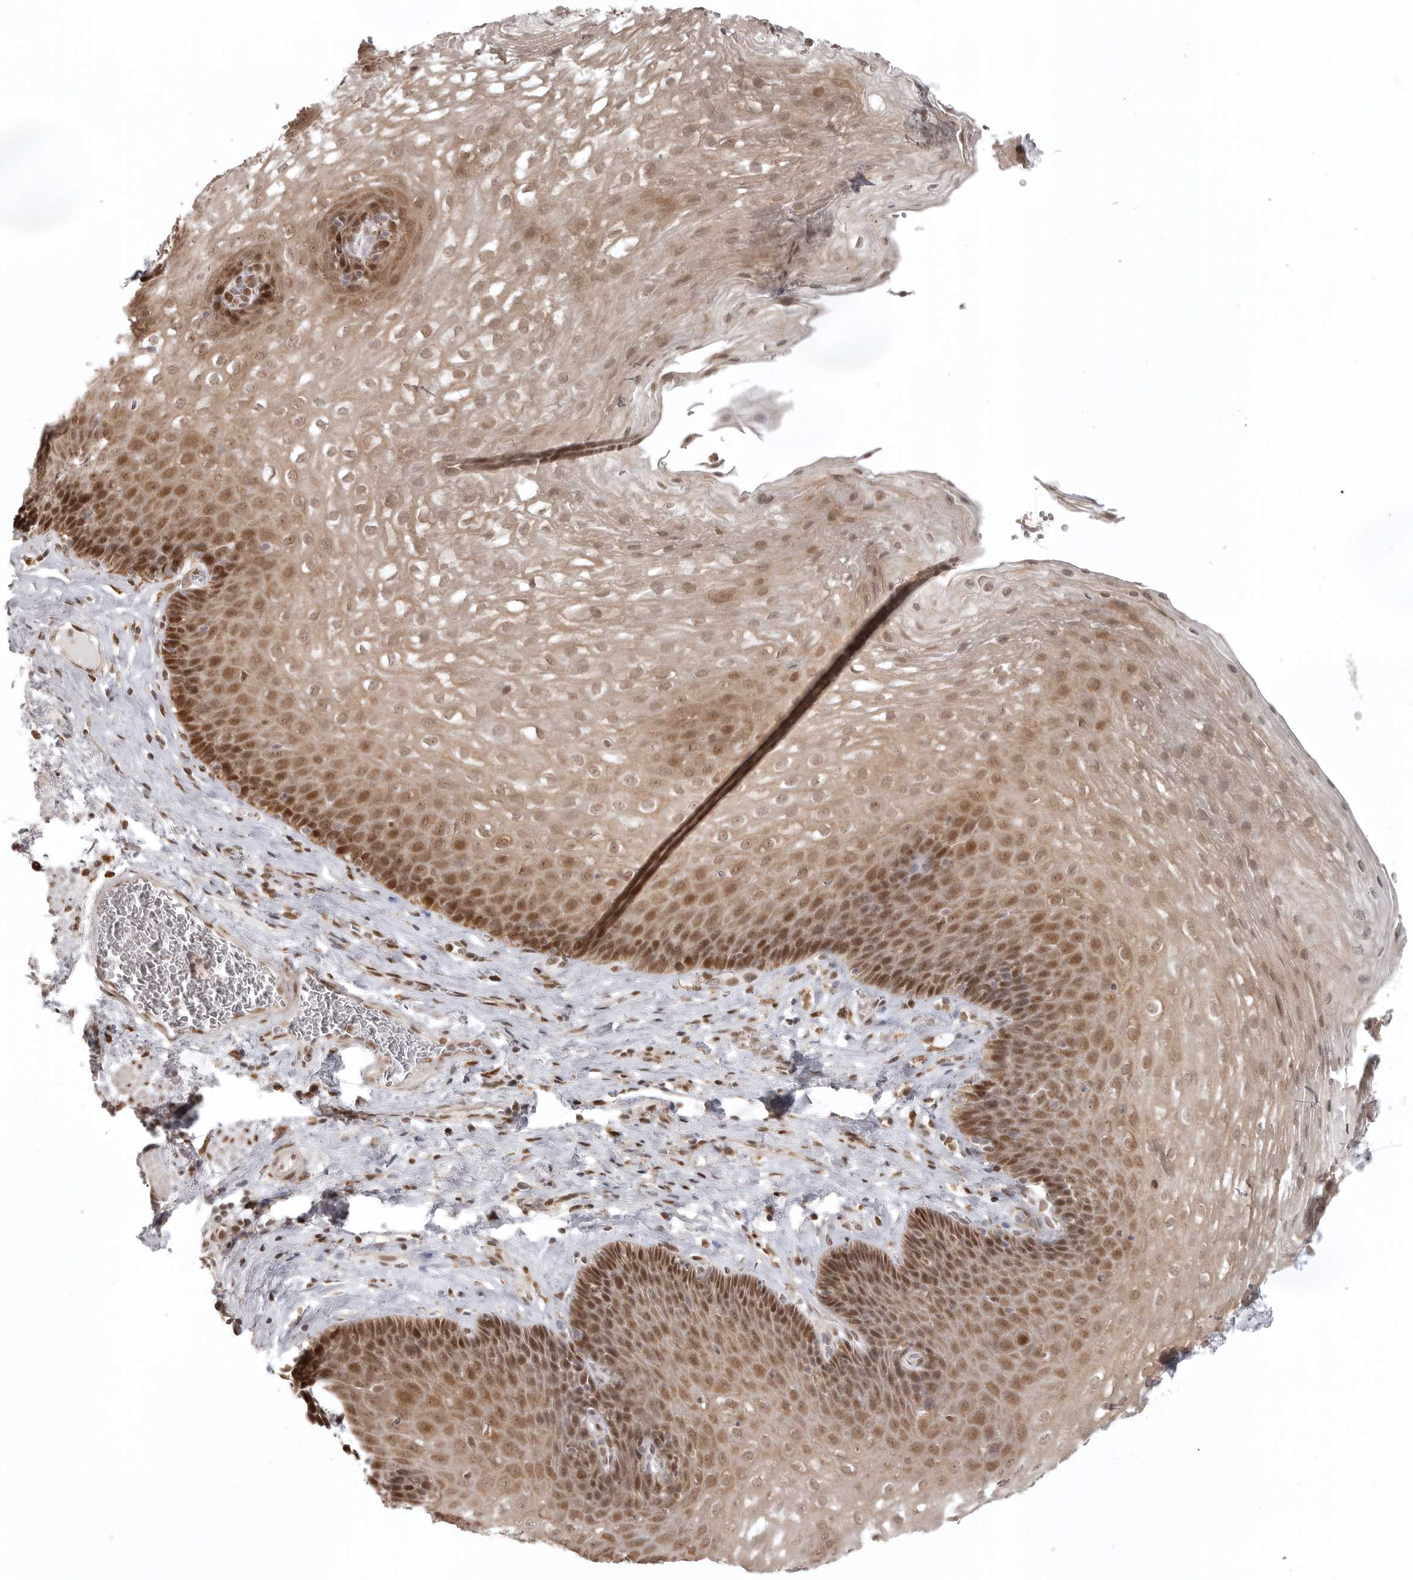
{"staining": {"intensity": "moderate", "quantity": ">75%", "location": "nuclear"}, "tissue": "esophagus", "cell_type": "Squamous epithelial cells", "image_type": "normal", "snomed": [{"axis": "morphology", "description": "Normal tissue, NOS"}, {"axis": "topography", "description": "Esophagus"}], "caption": "The micrograph shows immunohistochemical staining of unremarkable esophagus. There is moderate nuclear staining is seen in about >75% of squamous epithelial cells. Using DAB (brown) and hematoxylin (blue) stains, captured at high magnification using brightfield microscopy.", "gene": "ISG20L2", "patient": {"sex": "female", "age": 66}}